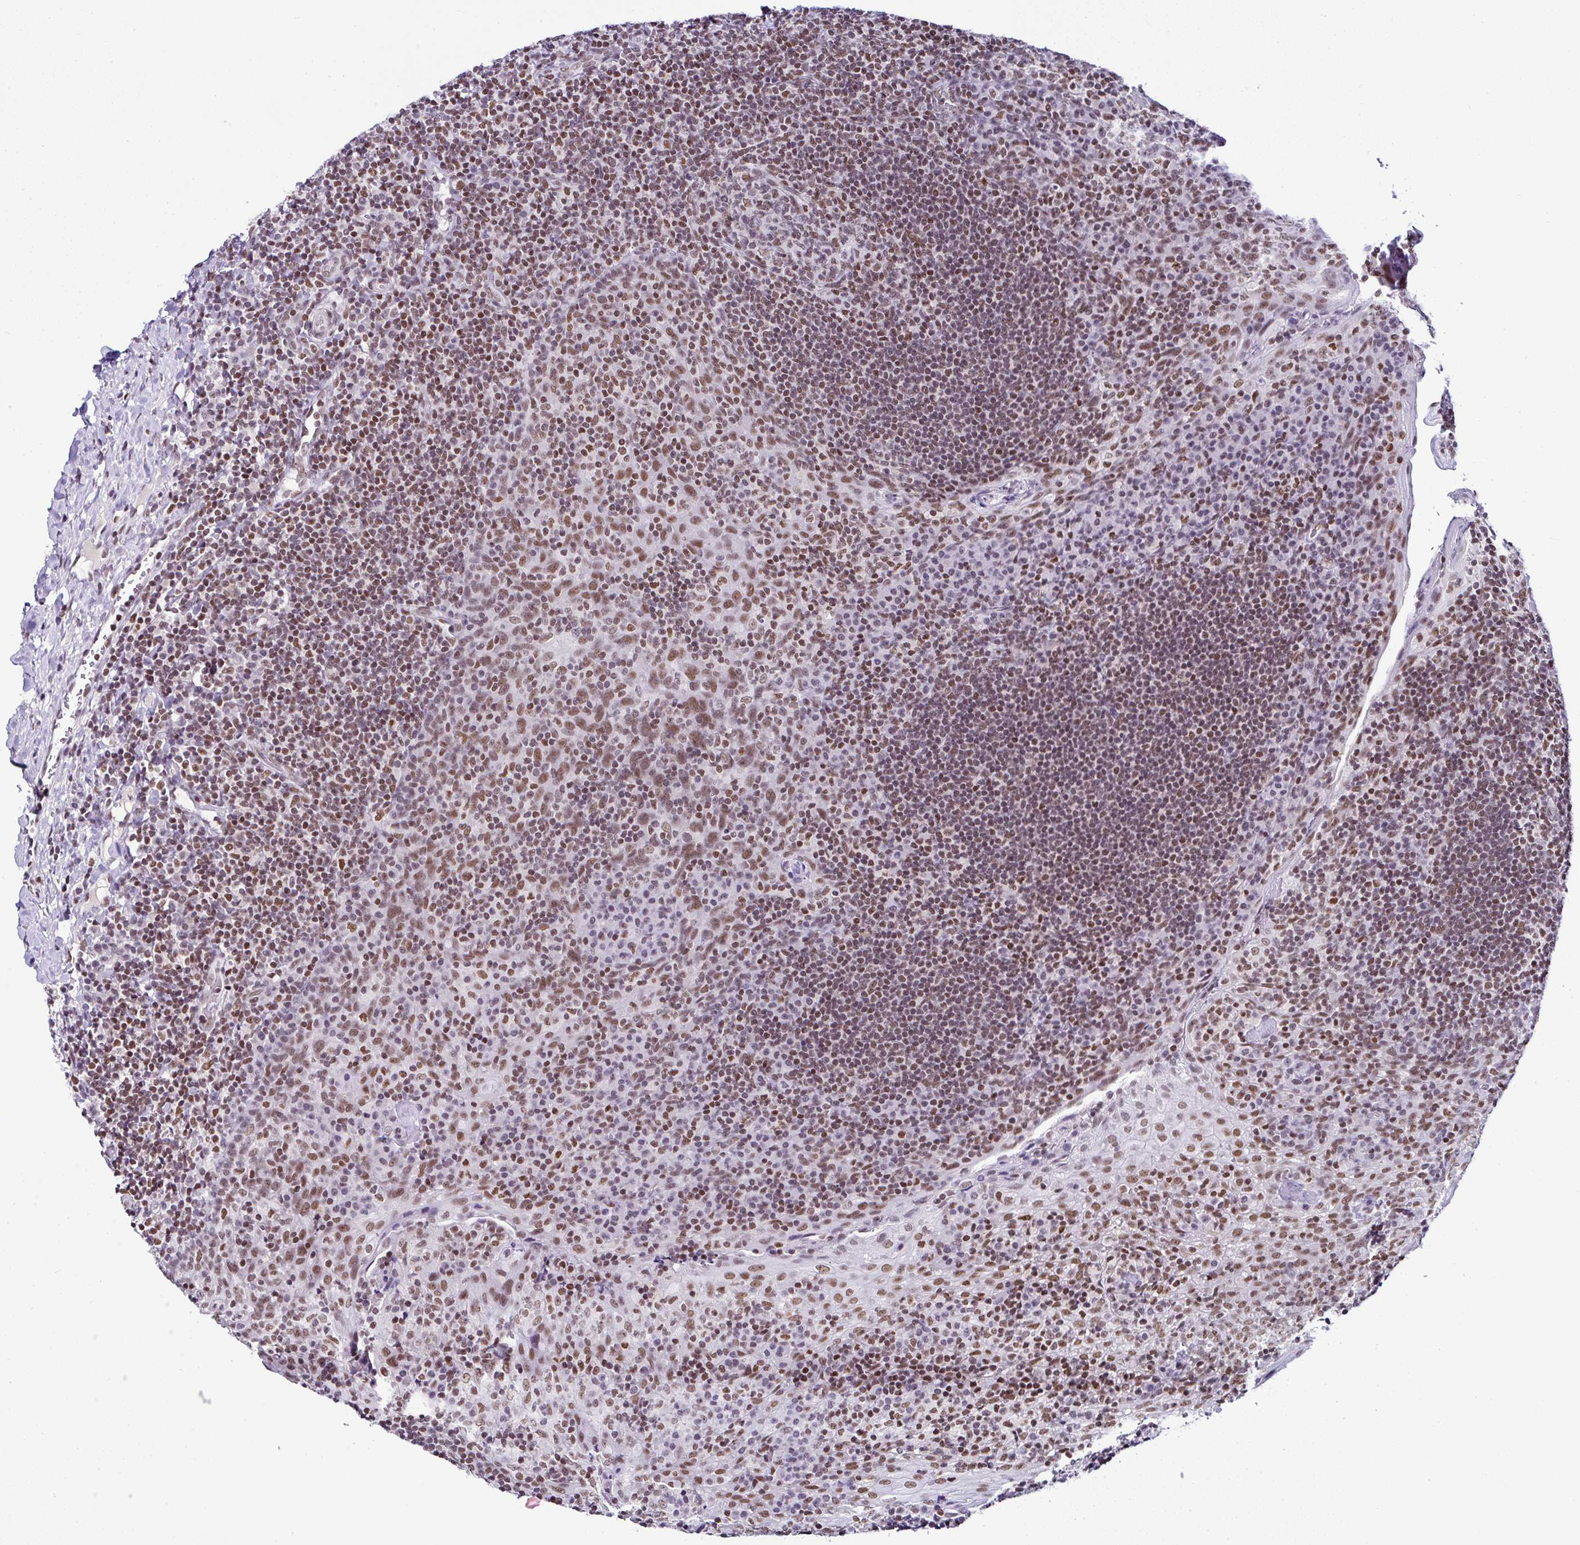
{"staining": {"intensity": "moderate", "quantity": "25%-75%", "location": "nuclear"}, "tissue": "tonsil", "cell_type": "Germinal center cells", "image_type": "normal", "snomed": [{"axis": "morphology", "description": "Normal tissue, NOS"}, {"axis": "topography", "description": "Tonsil"}], "caption": "Germinal center cells show medium levels of moderate nuclear staining in approximately 25%-75% of cells in normal human tonsil. (Stains: DAB (3,3'-diaminobenzidine) in brown, nuclei in blue, Microscopy: brightfield microscopy at high magnification).", "gene": "DR1", "patient": {"sex": "male", "age": 17}}